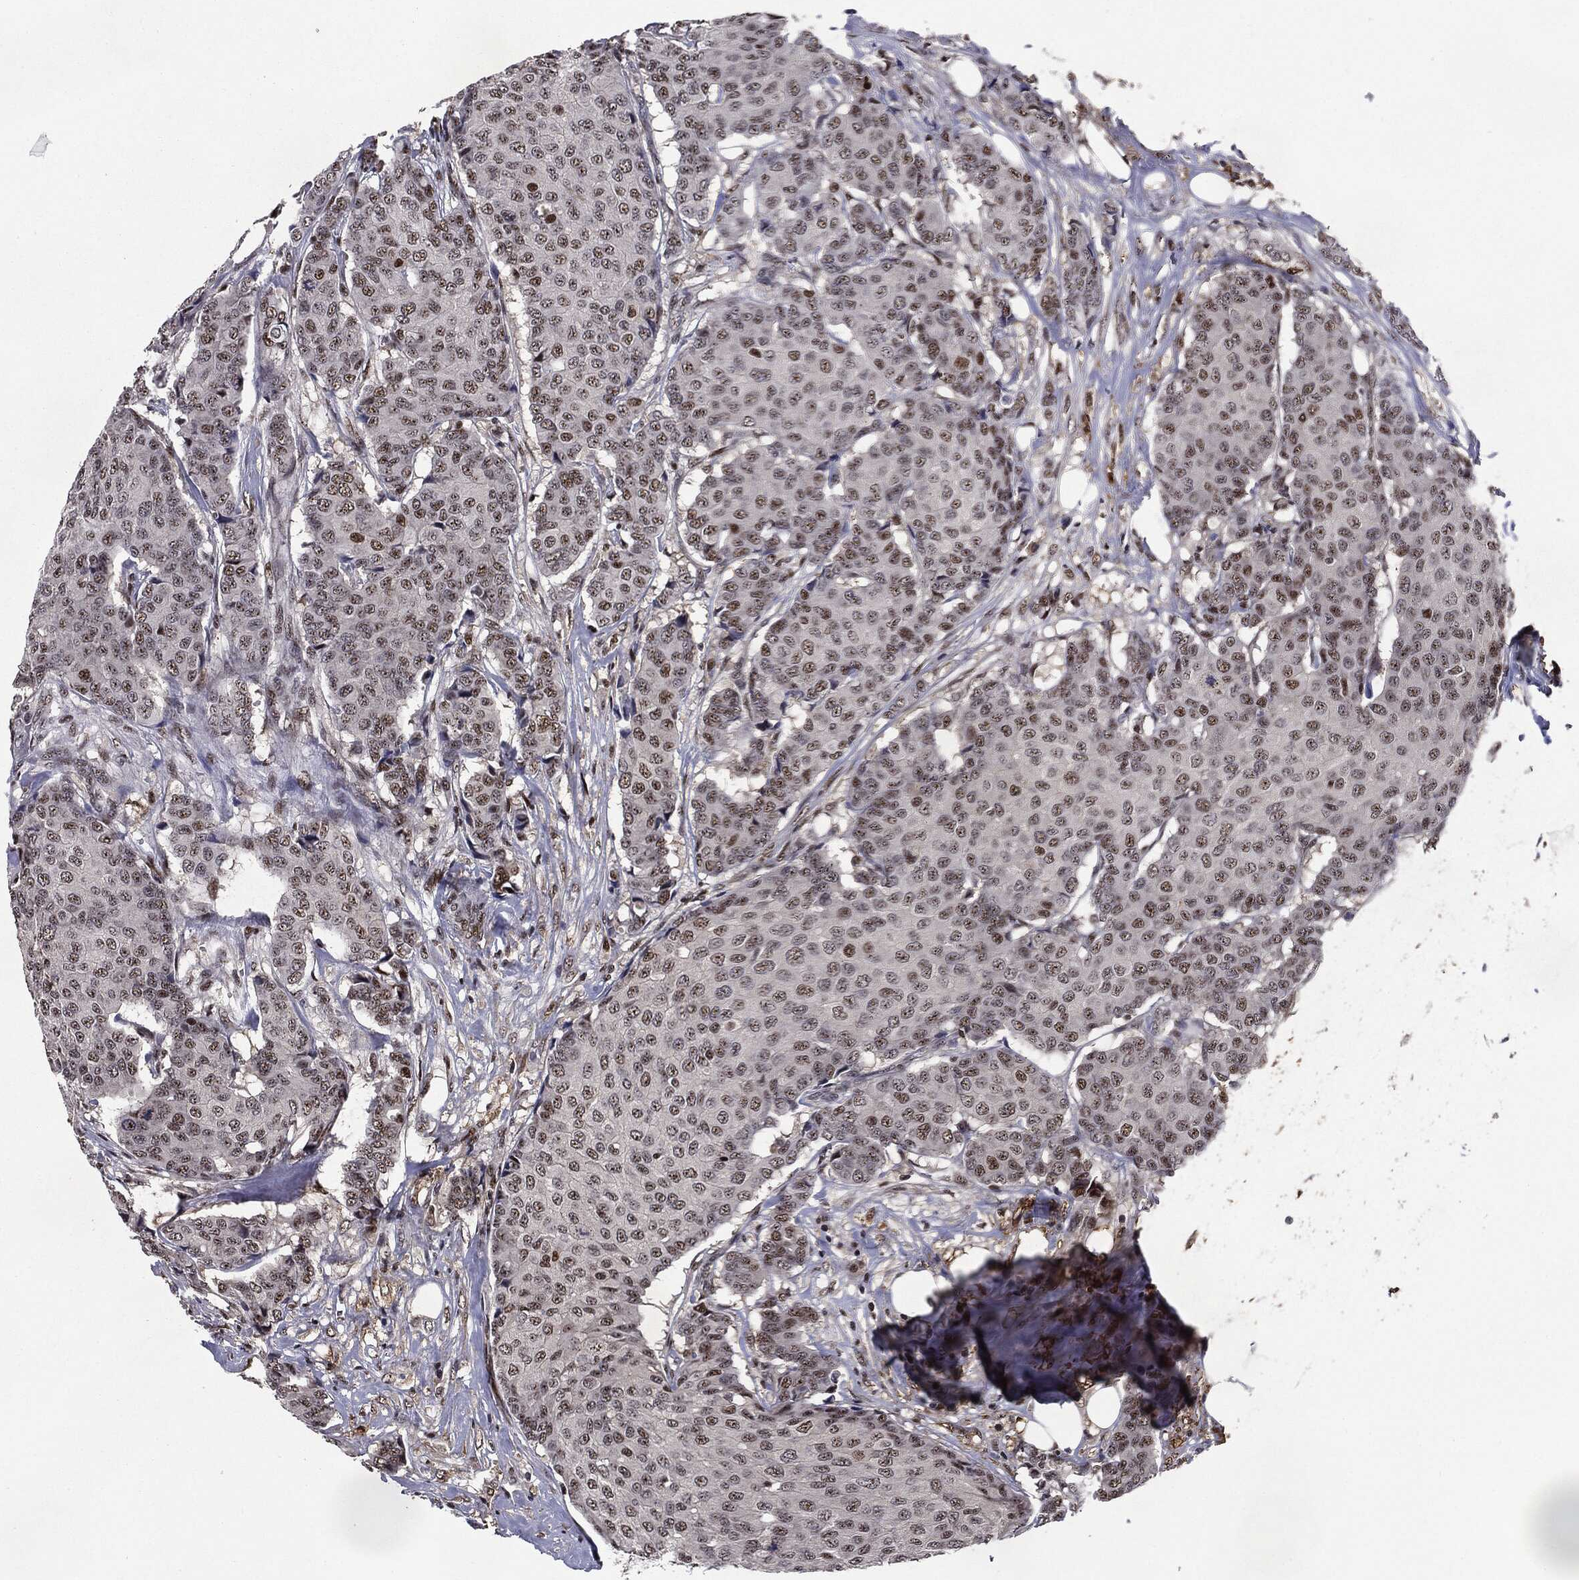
{"staining": {"intensity": "weak", "quantity": "25%-75%", "location": "nuclear"}, "tissue": "breast cancer", "cell_type": "Tumor cells", "image_type": "cancer", "snomed": [{"axis": "morphology", "description": "Duct carcinoma"}, {"axis": "topography", "description": "Breast"}], "caption": "A histopathology image of human breast infiltrating ductal carcinoma stained for a protein demonstrates weak nuclear brown staining in tumor cells.", "gene": "JUN", "patient": {"sex": "female", "age": 75}}